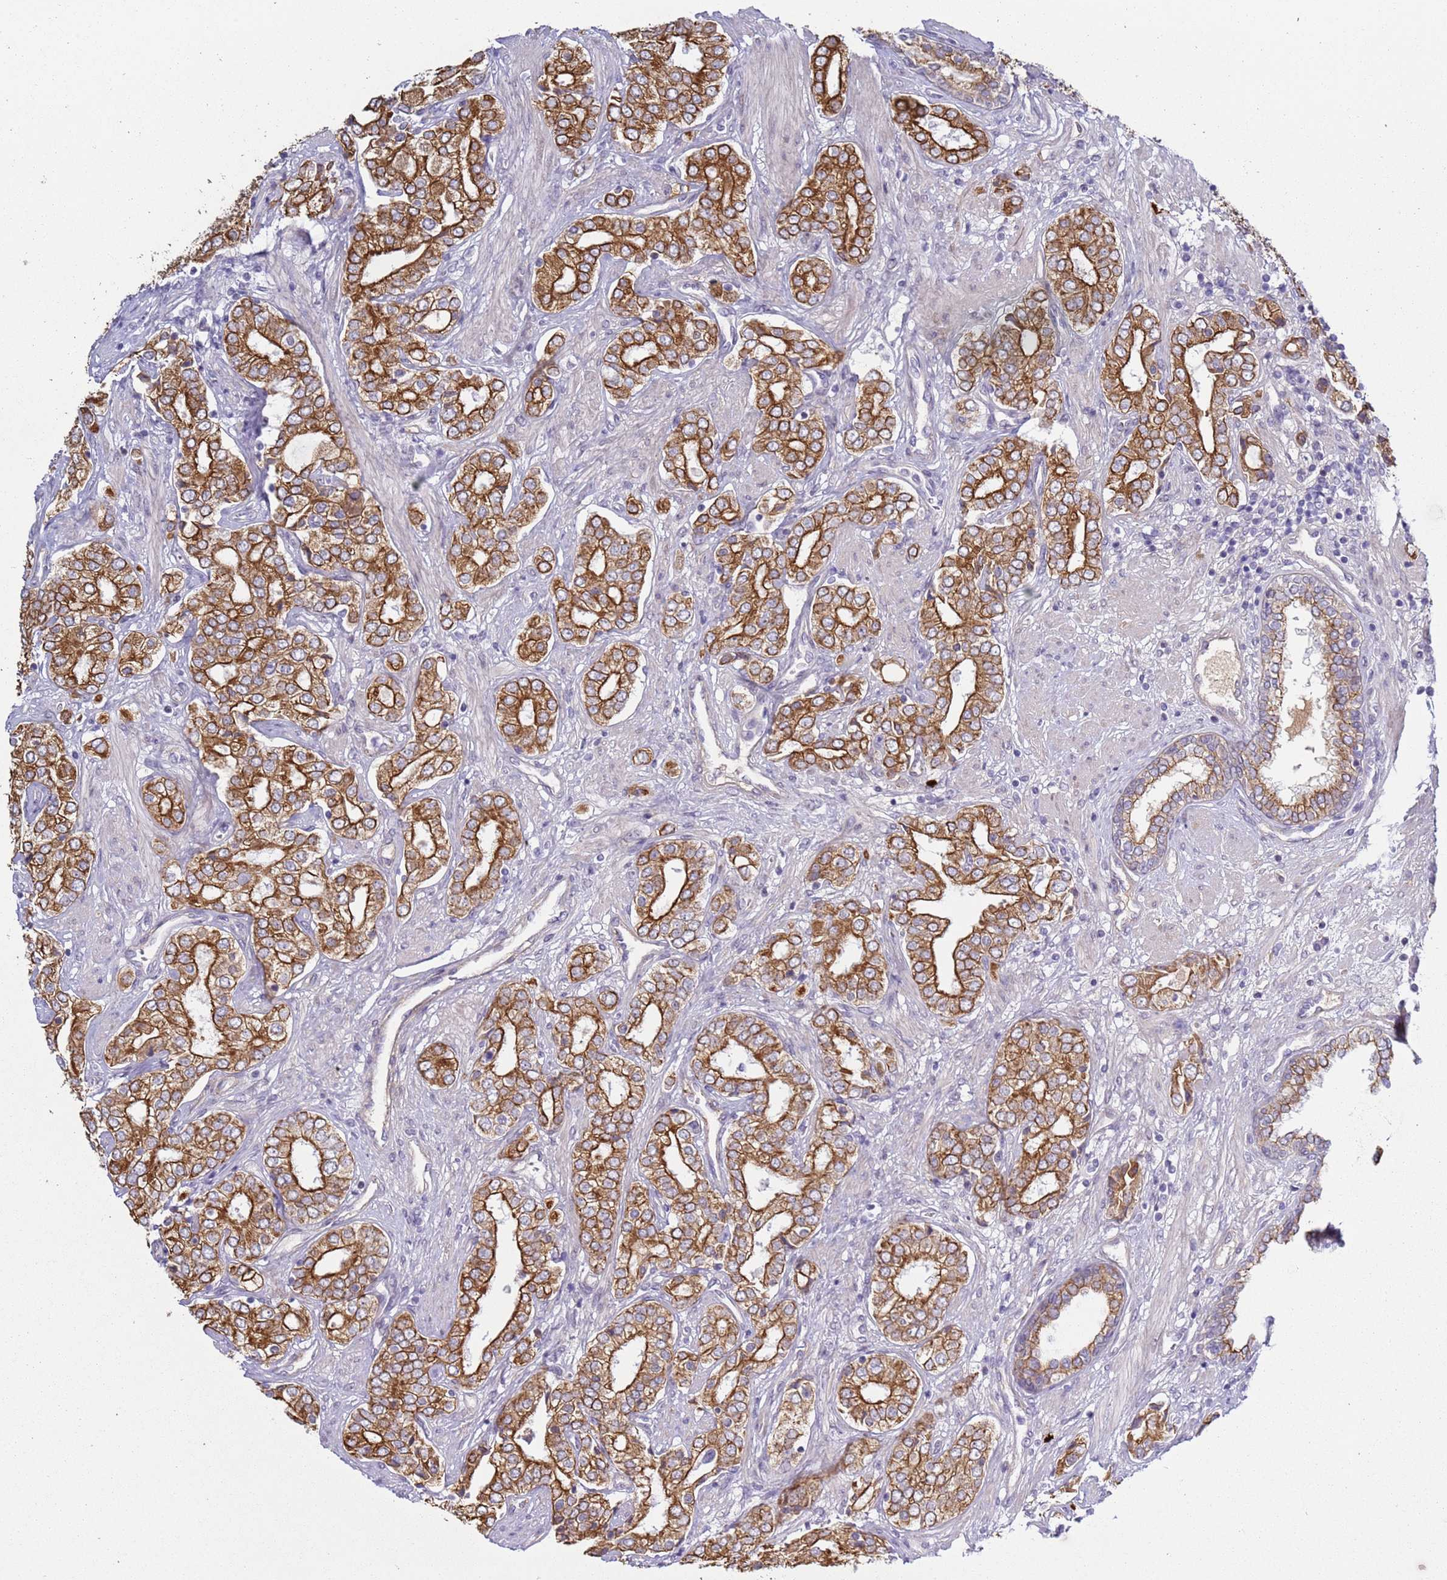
{"staining": {"intensity": "strong", "quantity": ">75%", "location": "cytoplasmic/membranous"}, "tissue": "prostate cancer", "cell_type": "Tumor cells", "image_type": "cancer", "snomed": [{"axis": "morphology", "description": "Adenocarcinoma, High grade"}, {"axis": "topography", "description": "Prostate"}], "caption": "A micrograph of prostate cancer (high-grade adenocarcinoma) stained for a protein shows strong cytoplasmic/membranous brown staining in tumor cells.", "gene": "NPAP1", "patient": {"sex": "male", "age": 71}}